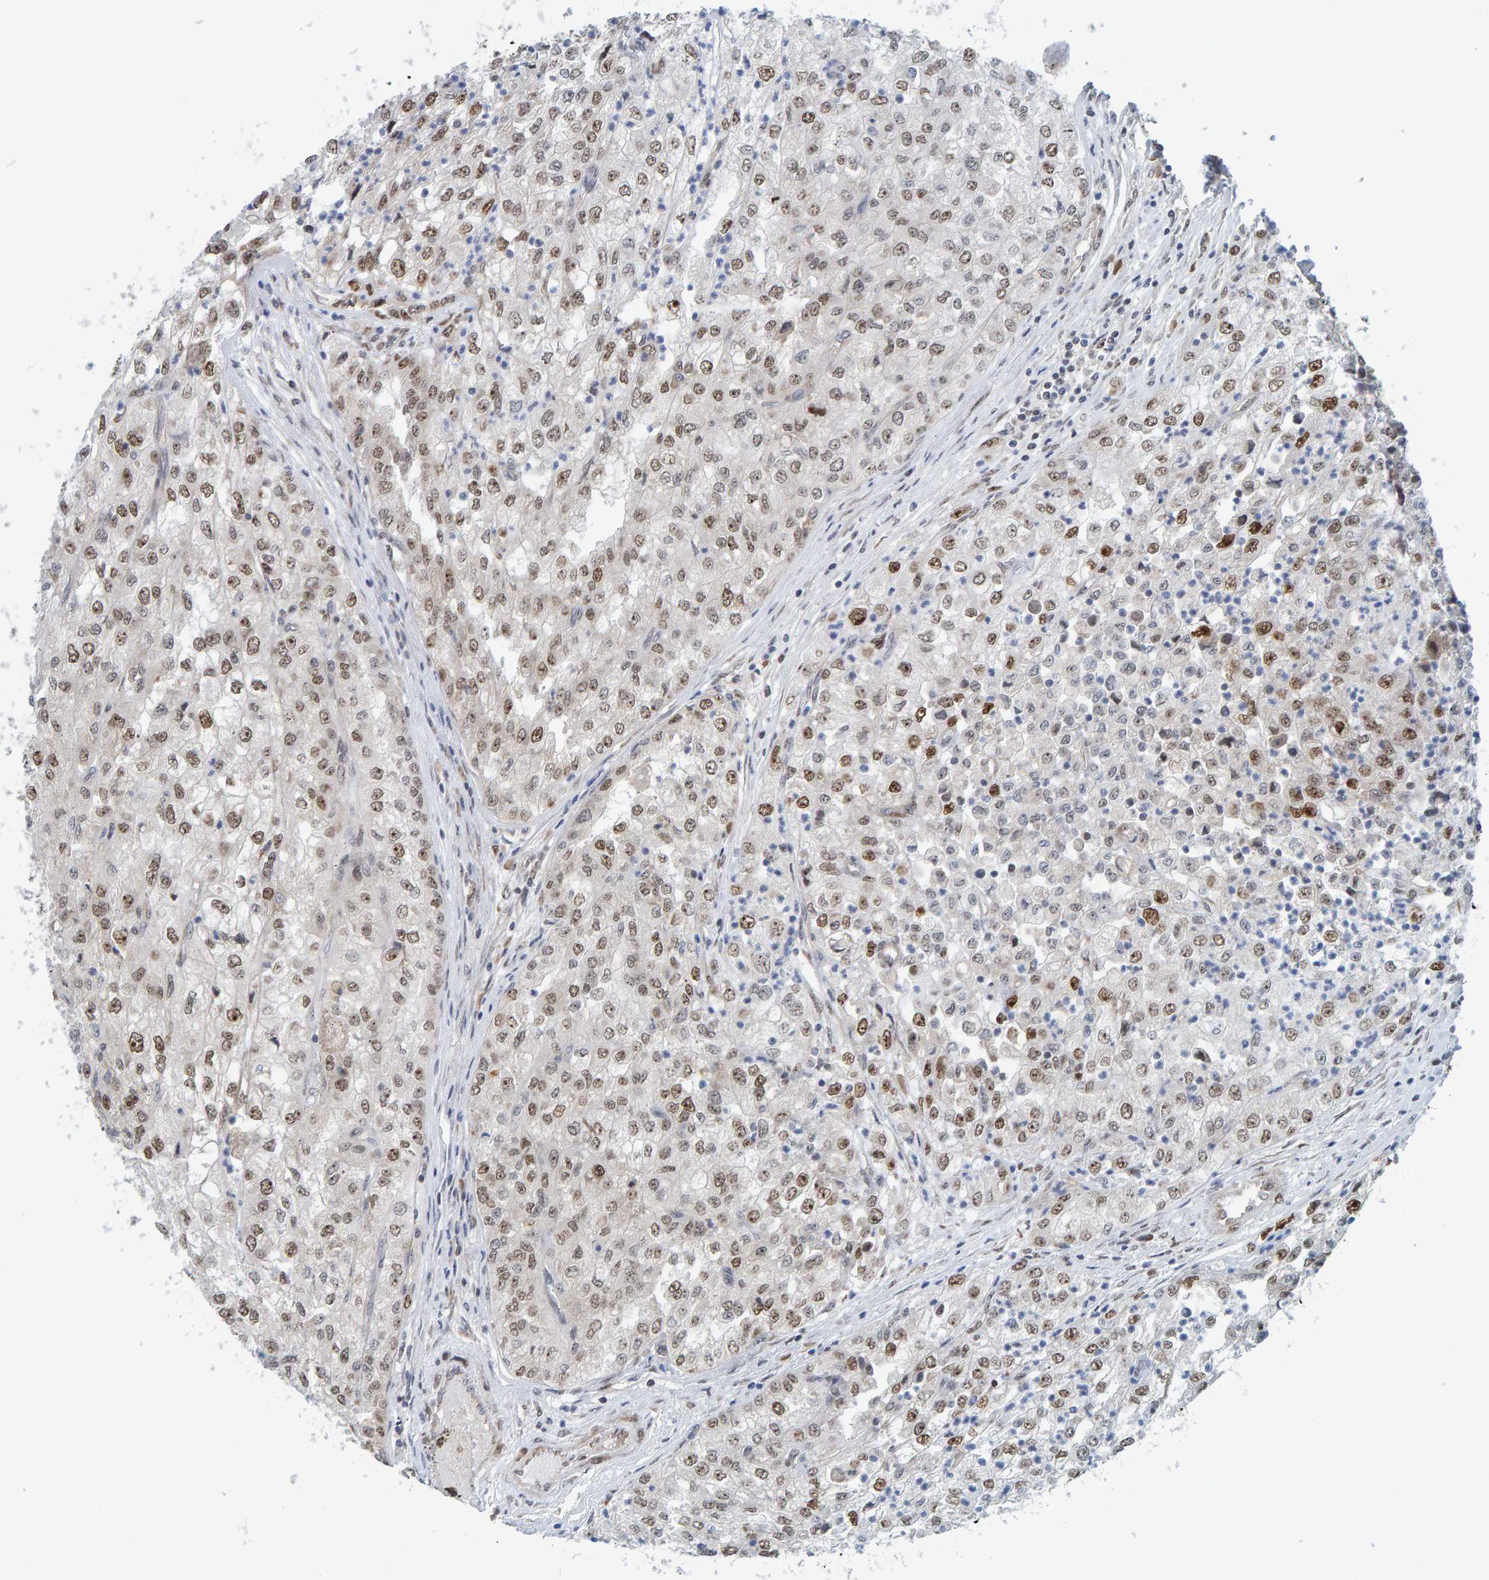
{"staining": {"intensity": "moderate", "quantity": ">75%", "location": "nuclear"}, "tissue": "renal cancer", "cell_type": "Tumor cells", "image_type": "cancer", "snomed": [{"axis": "morphology", "description": "Adenocarcinoma, NOS"}, {"axis": "topography", "description": "Kidney"}], "caption": "The immunohistochemical stain shows moderate nuclear expression in tumor cells of renal cancer tissue.", "gene": "POLR1E", "patient": {"sex": "female", "age": 54}}